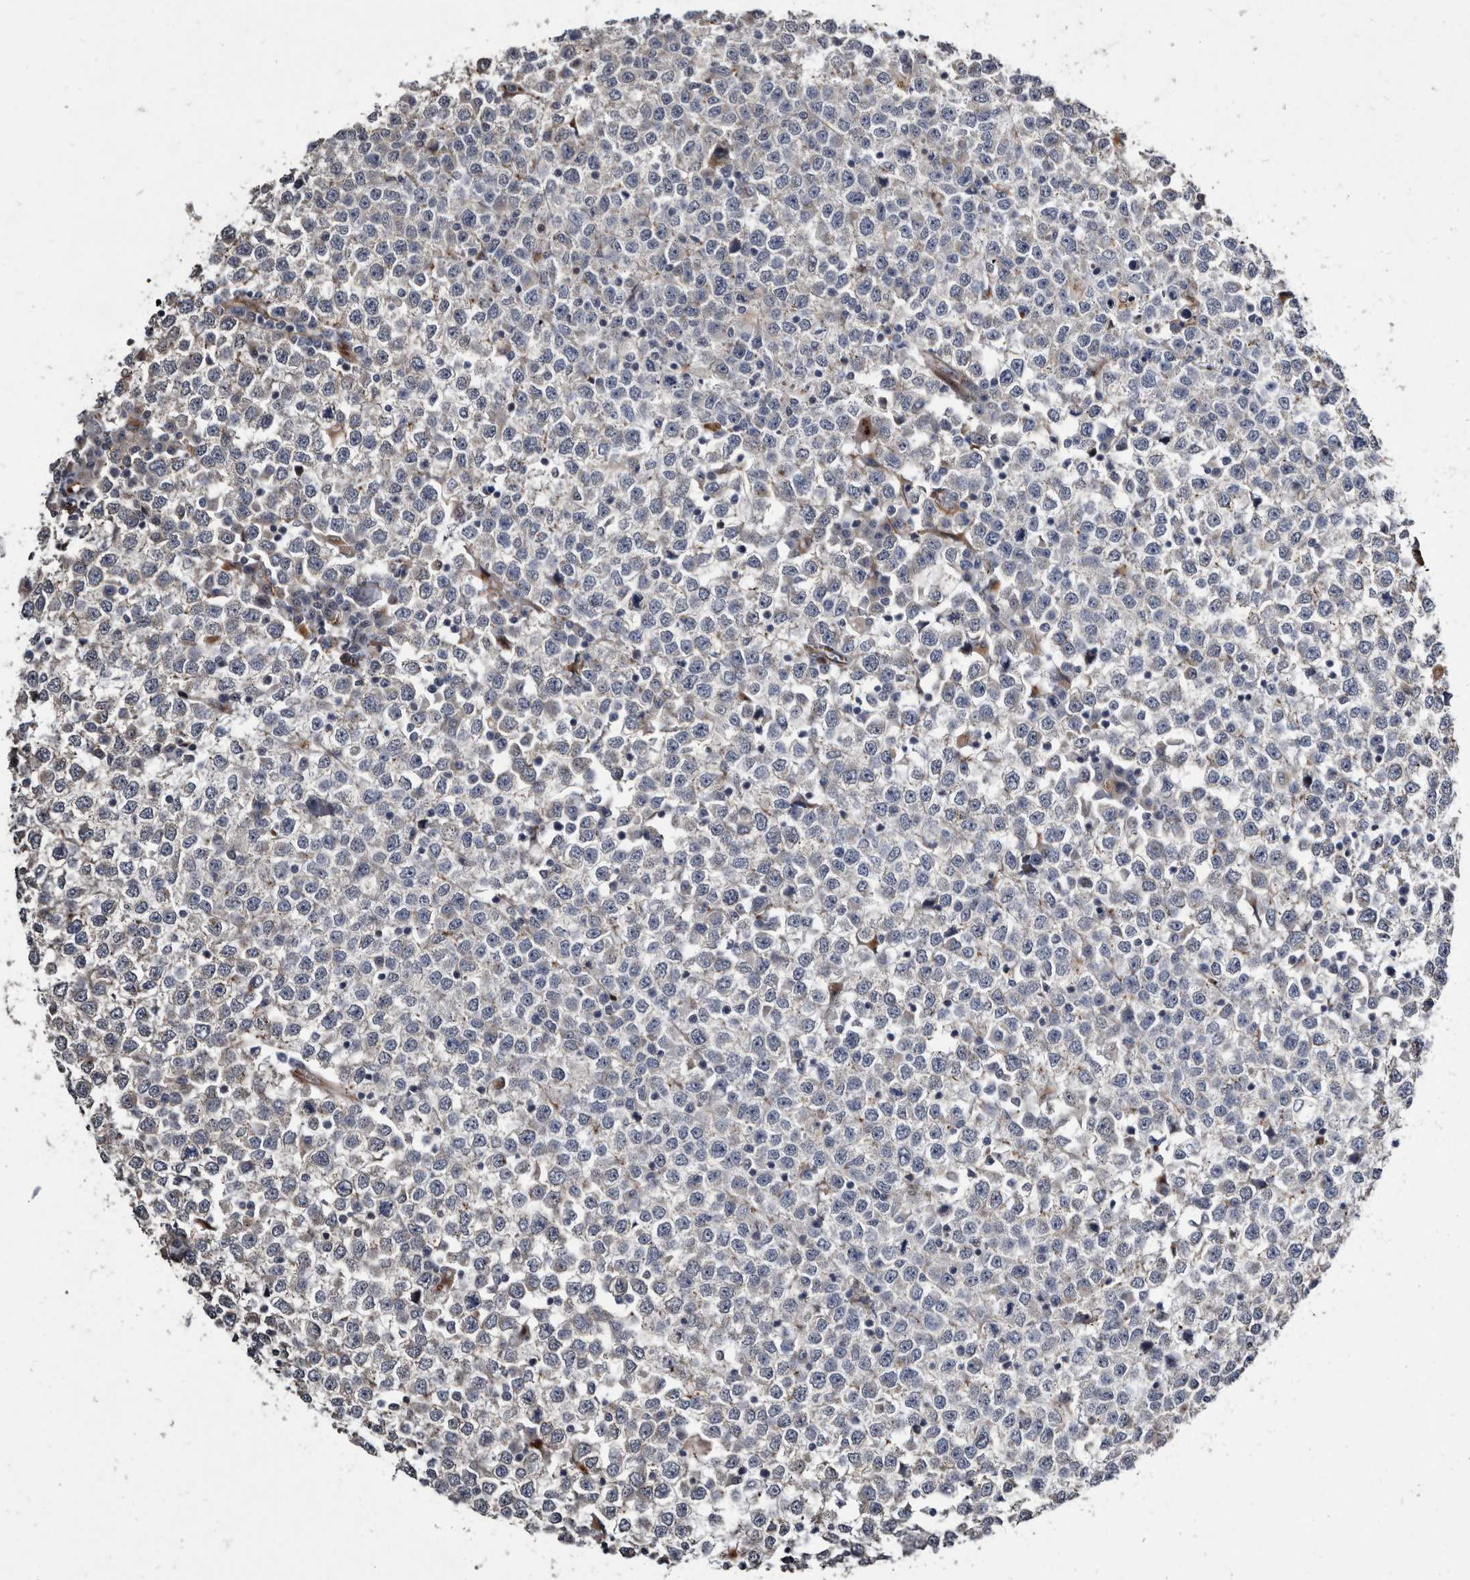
{"staining": {"intensity": "negative", "quantity": "none", "location": "none"}, "tissue": "testis cancer", "cell_type": "Tumor cells", "image_type": "cancer", "snomed": [{"axis": "morphology", "description": "Seminoma, NOS"}, {"axis": "topography", "description": "Testis"}], "caption": "An IHC histopathology image of testis seminoma is shown. There is no staining in tumor cells of testis seminoma.", "gene": "CTSA", "patient": {"sex": "male", "age": 65}}